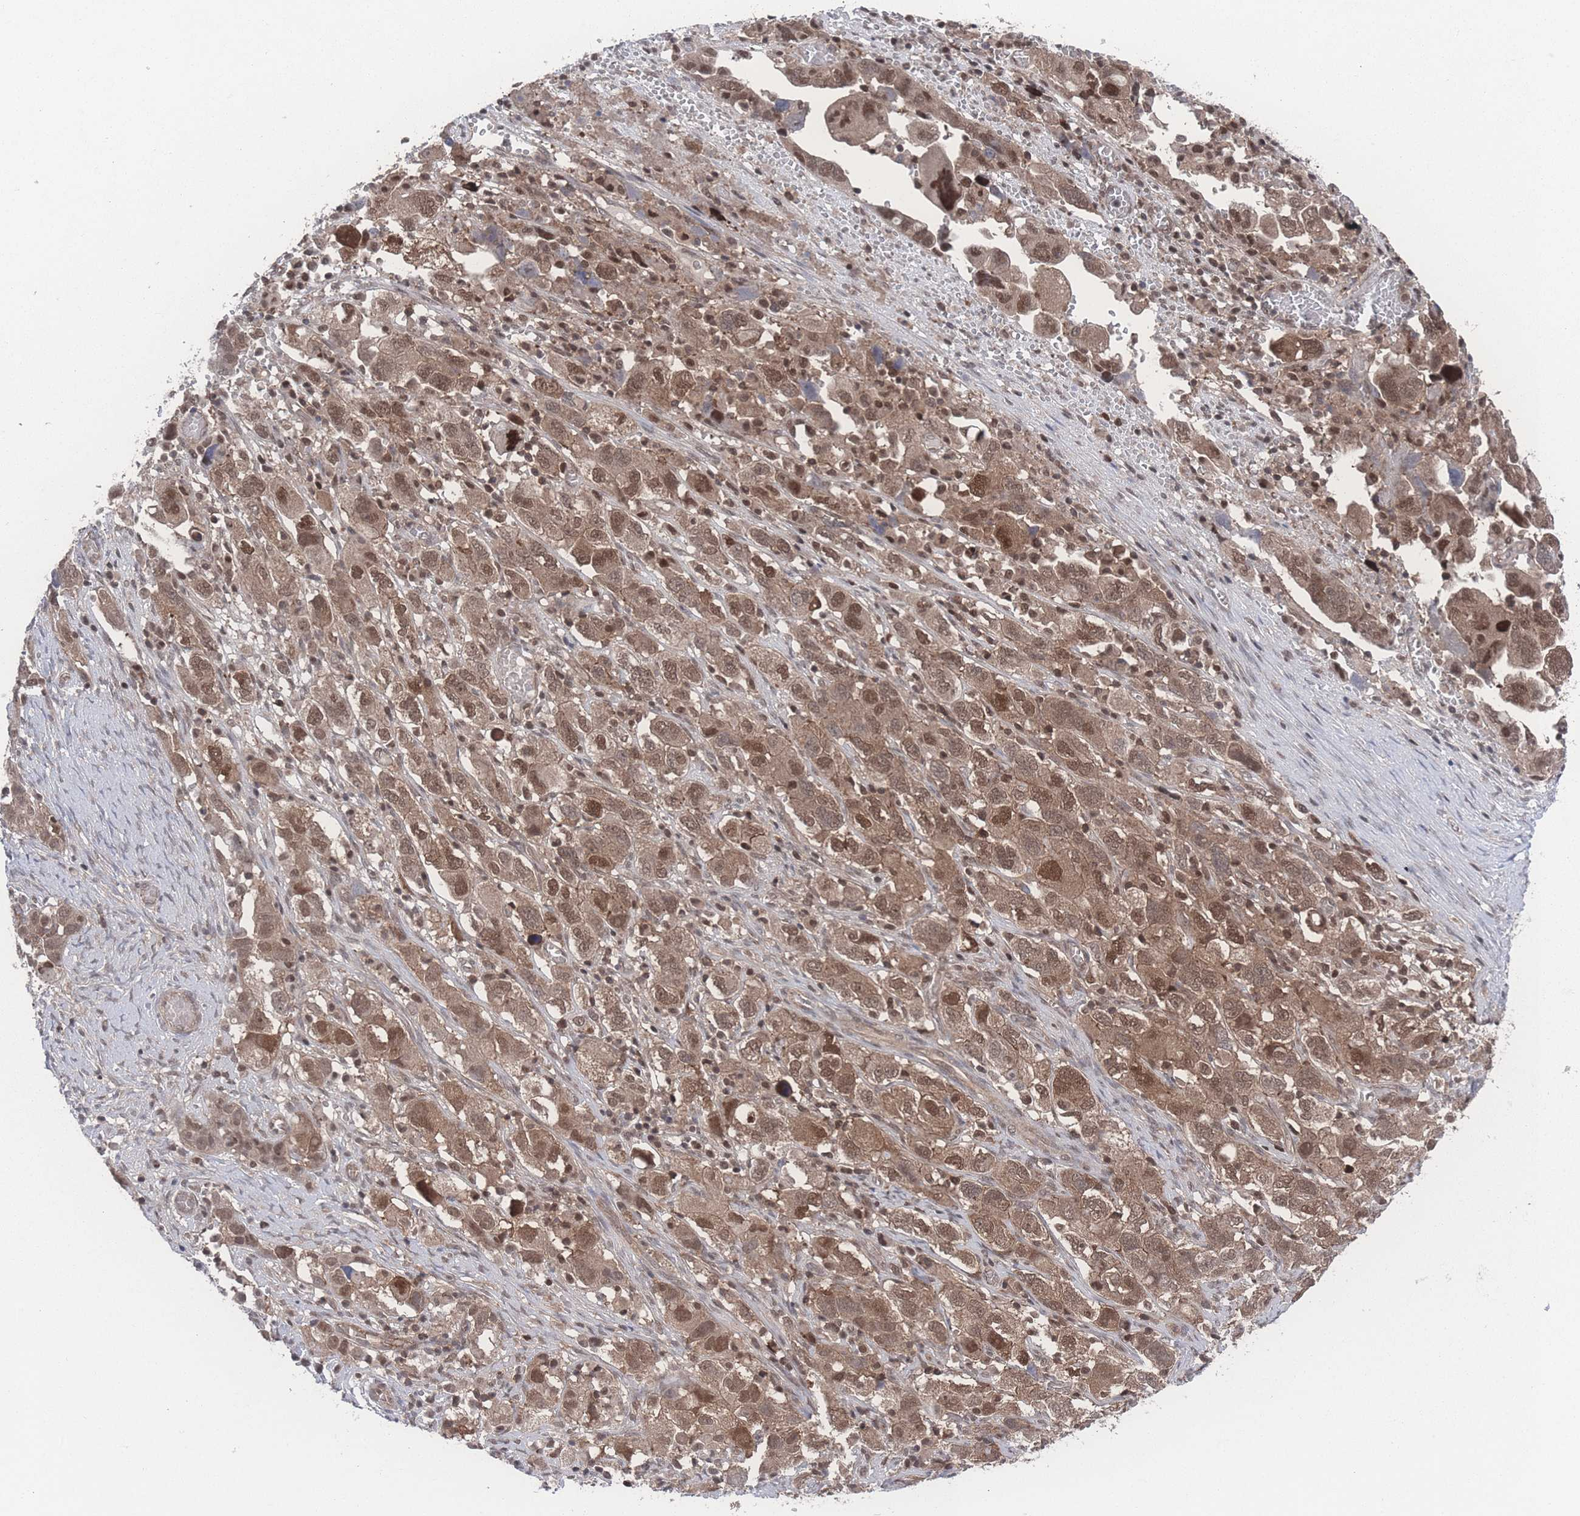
{"staining": {"intensity": "moderate", "quantity": ">75%", "location": "cytoplasmic/membranous,nuclear"}, "tissue": "ovarian cancer", "cell_type": "Tumor cells", "image_type": "cancer", "snomed": [{"axis": "morphology", "description": "Carcinoma, NOS"}, {"axis": "morphology", "description": "Cystadenocarcinoma, serous, NOS"}, {"axis": "topography", "description": "Ovary"}], "caption": "The photomicrograph shows immunohistochemical staining of ovarian cancer. There is moderate cytoplasmic/membranous and nuclear expression is seen in about >75% of tumor cells. The staining is performed using DAB (3,3'-diaminobenzidine) brown chromogen to label protein expression. The nuclei are counter-stained blue using hematoxylin.", "gene": "PSMA1", "patient": {"sex": "female", "age": 69}}